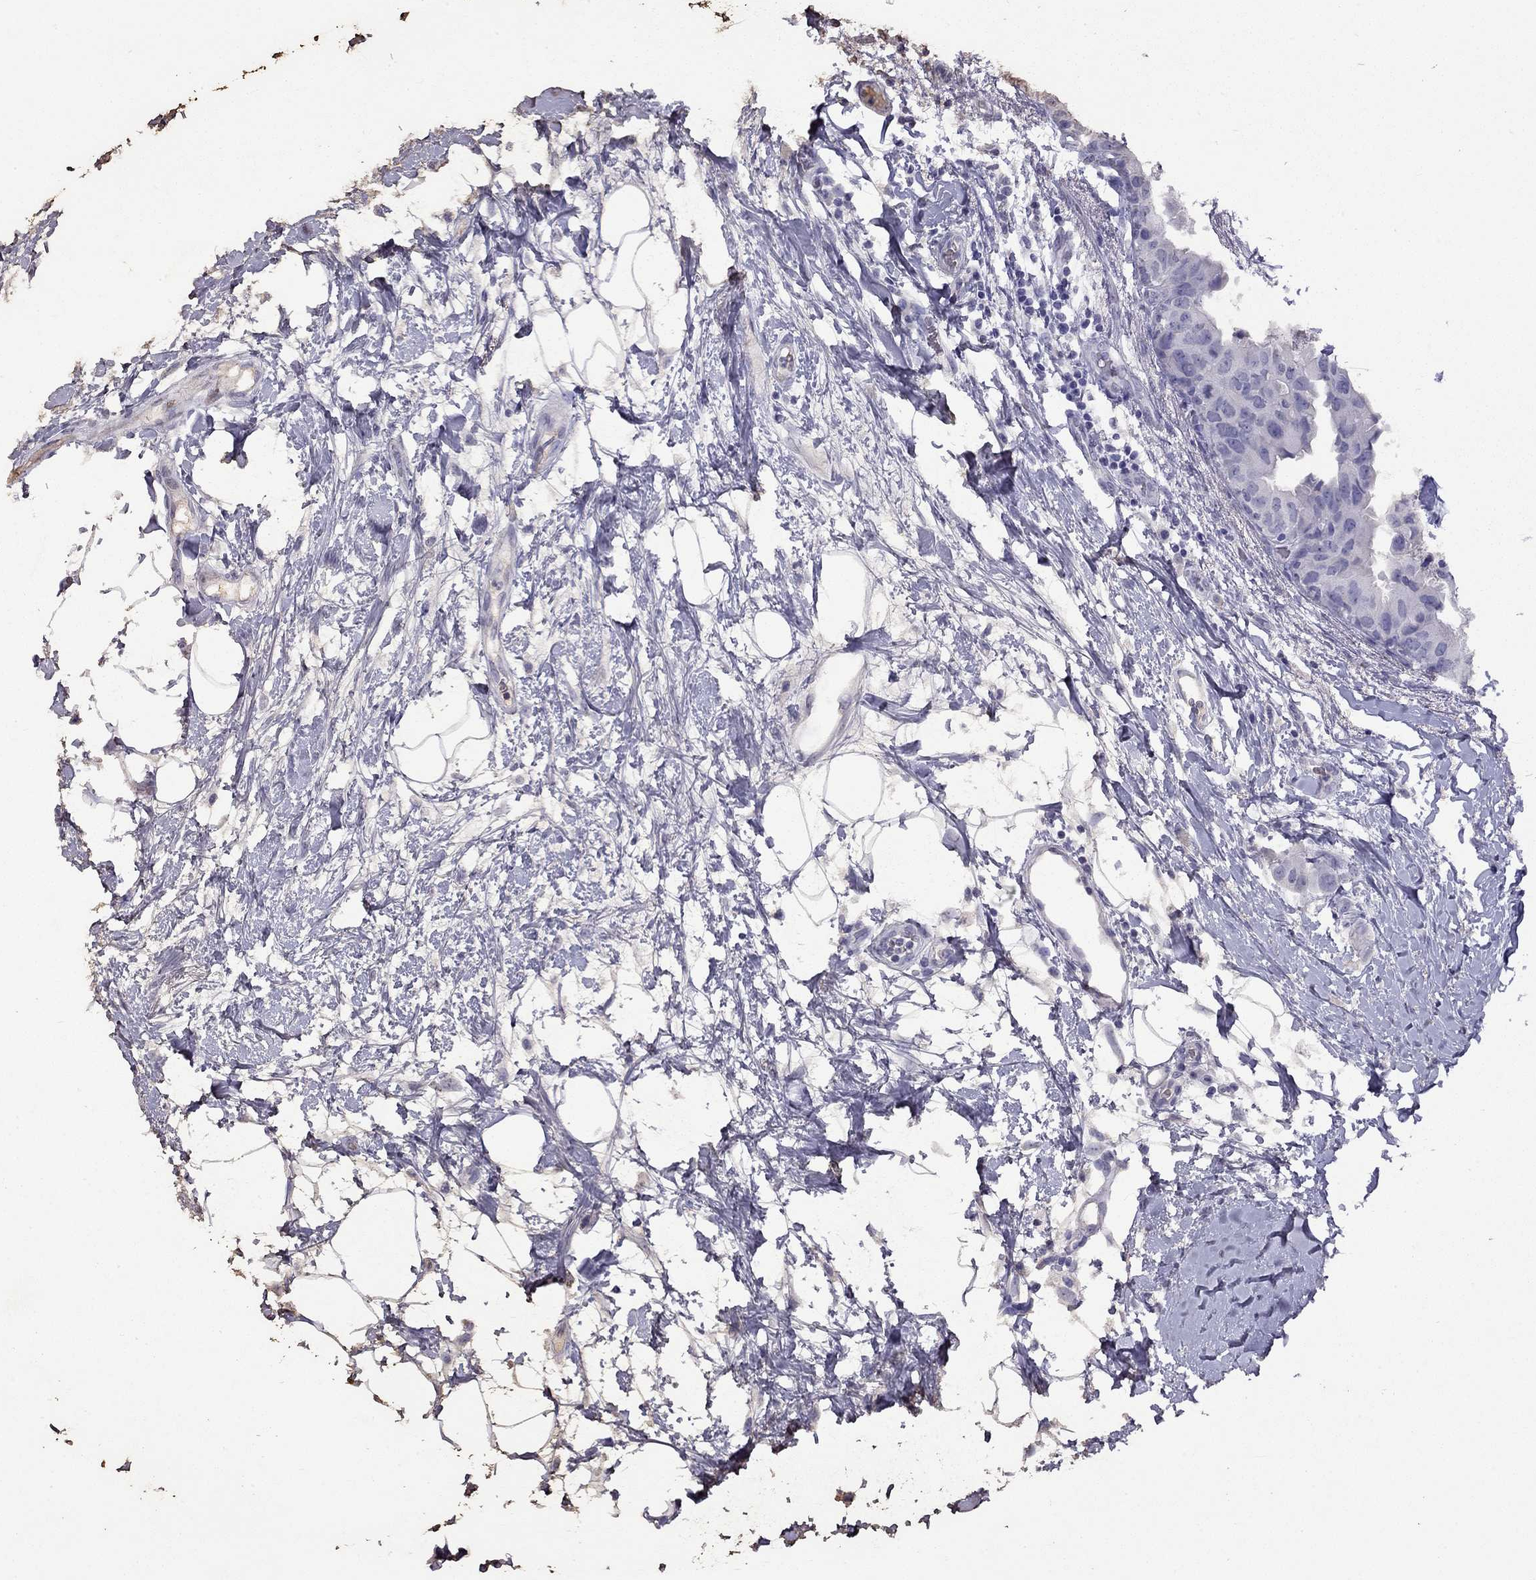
{"staining": {"intensity": "negative", "quantity": "none", "location": "none"}, "tissue": "breast cancer", "cell_type": "Tumor cells", "image_type": "cancer", "snomed": [{"axis": "morphology", "description": "Normal tissue, NOS"}, {"axis": "morphology", "description": "Duct carcinoma"}, {"axis": "topography", "description": "Breast"}], "caption": "This is an immunohistochemistry (IHC) micrograph of human breast infiltrating ductal carcinoma. There is no positivity in tumor cells.", "gene": "SUN3", "patient": {"sex": "female", "age": 40}}